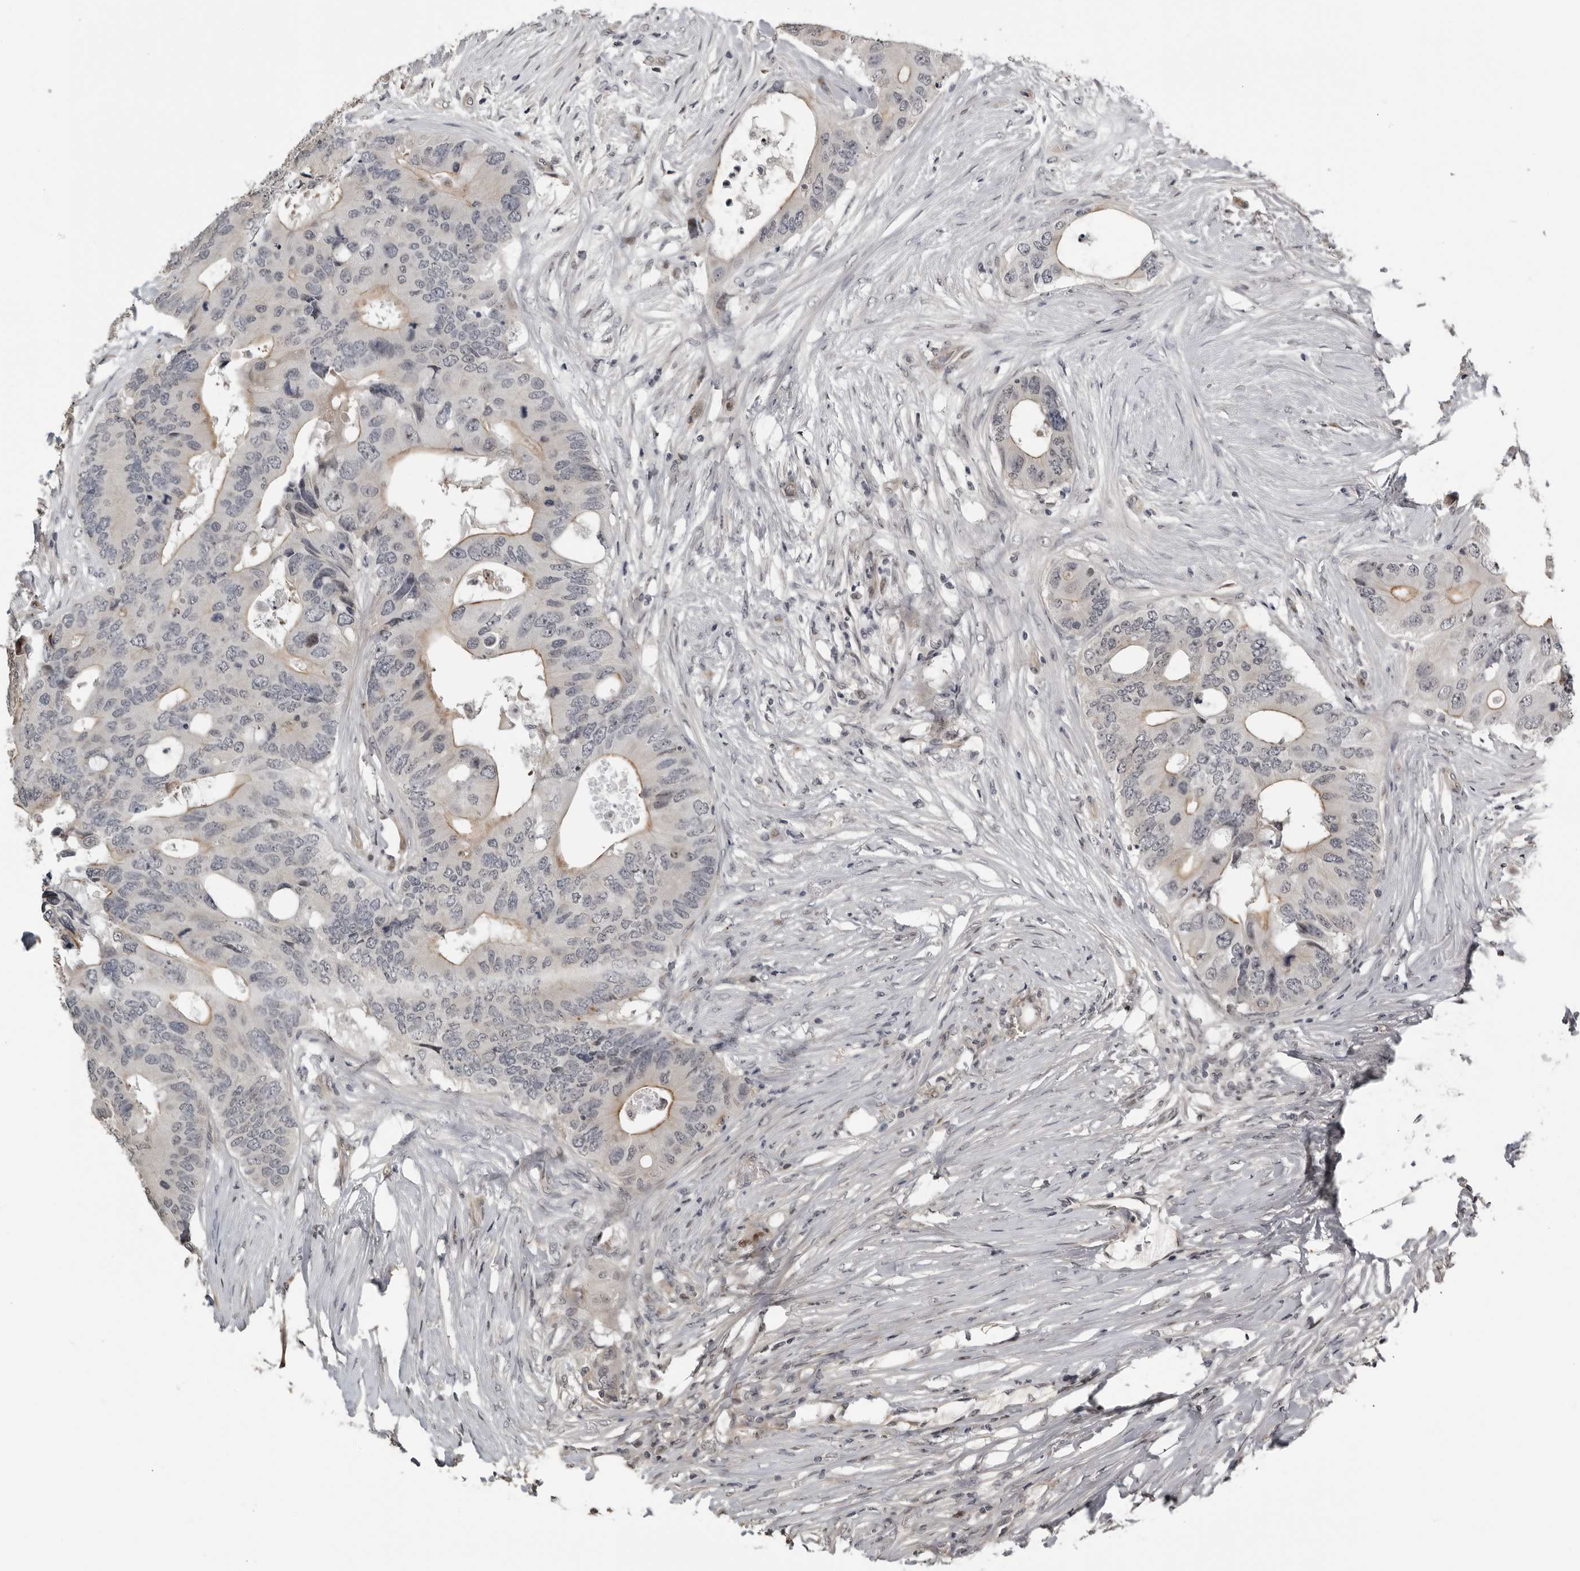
{"staining": {"intensity": "moderate", "quantity": "<25%", "location": "cytoplasmic/membranous"}, "tissue": "colorectal cancer", "cell_type": "Tumor cells", "image_type": "cancer", "snomed": [{"axis": "morphology", "description": "Adenocarcinoma, NOS"}, {"axis": "topography", "description": "Colon"}], "caption": "This photomicrograph shows immunohistochemistry staining of colorectal adenocarcinoma, with low moderate cytoplasmic/membranous expression in approximately <25% of tumor cells.", "gene": "PRRX2", "patient": {"sex": "male", "age": 71}}